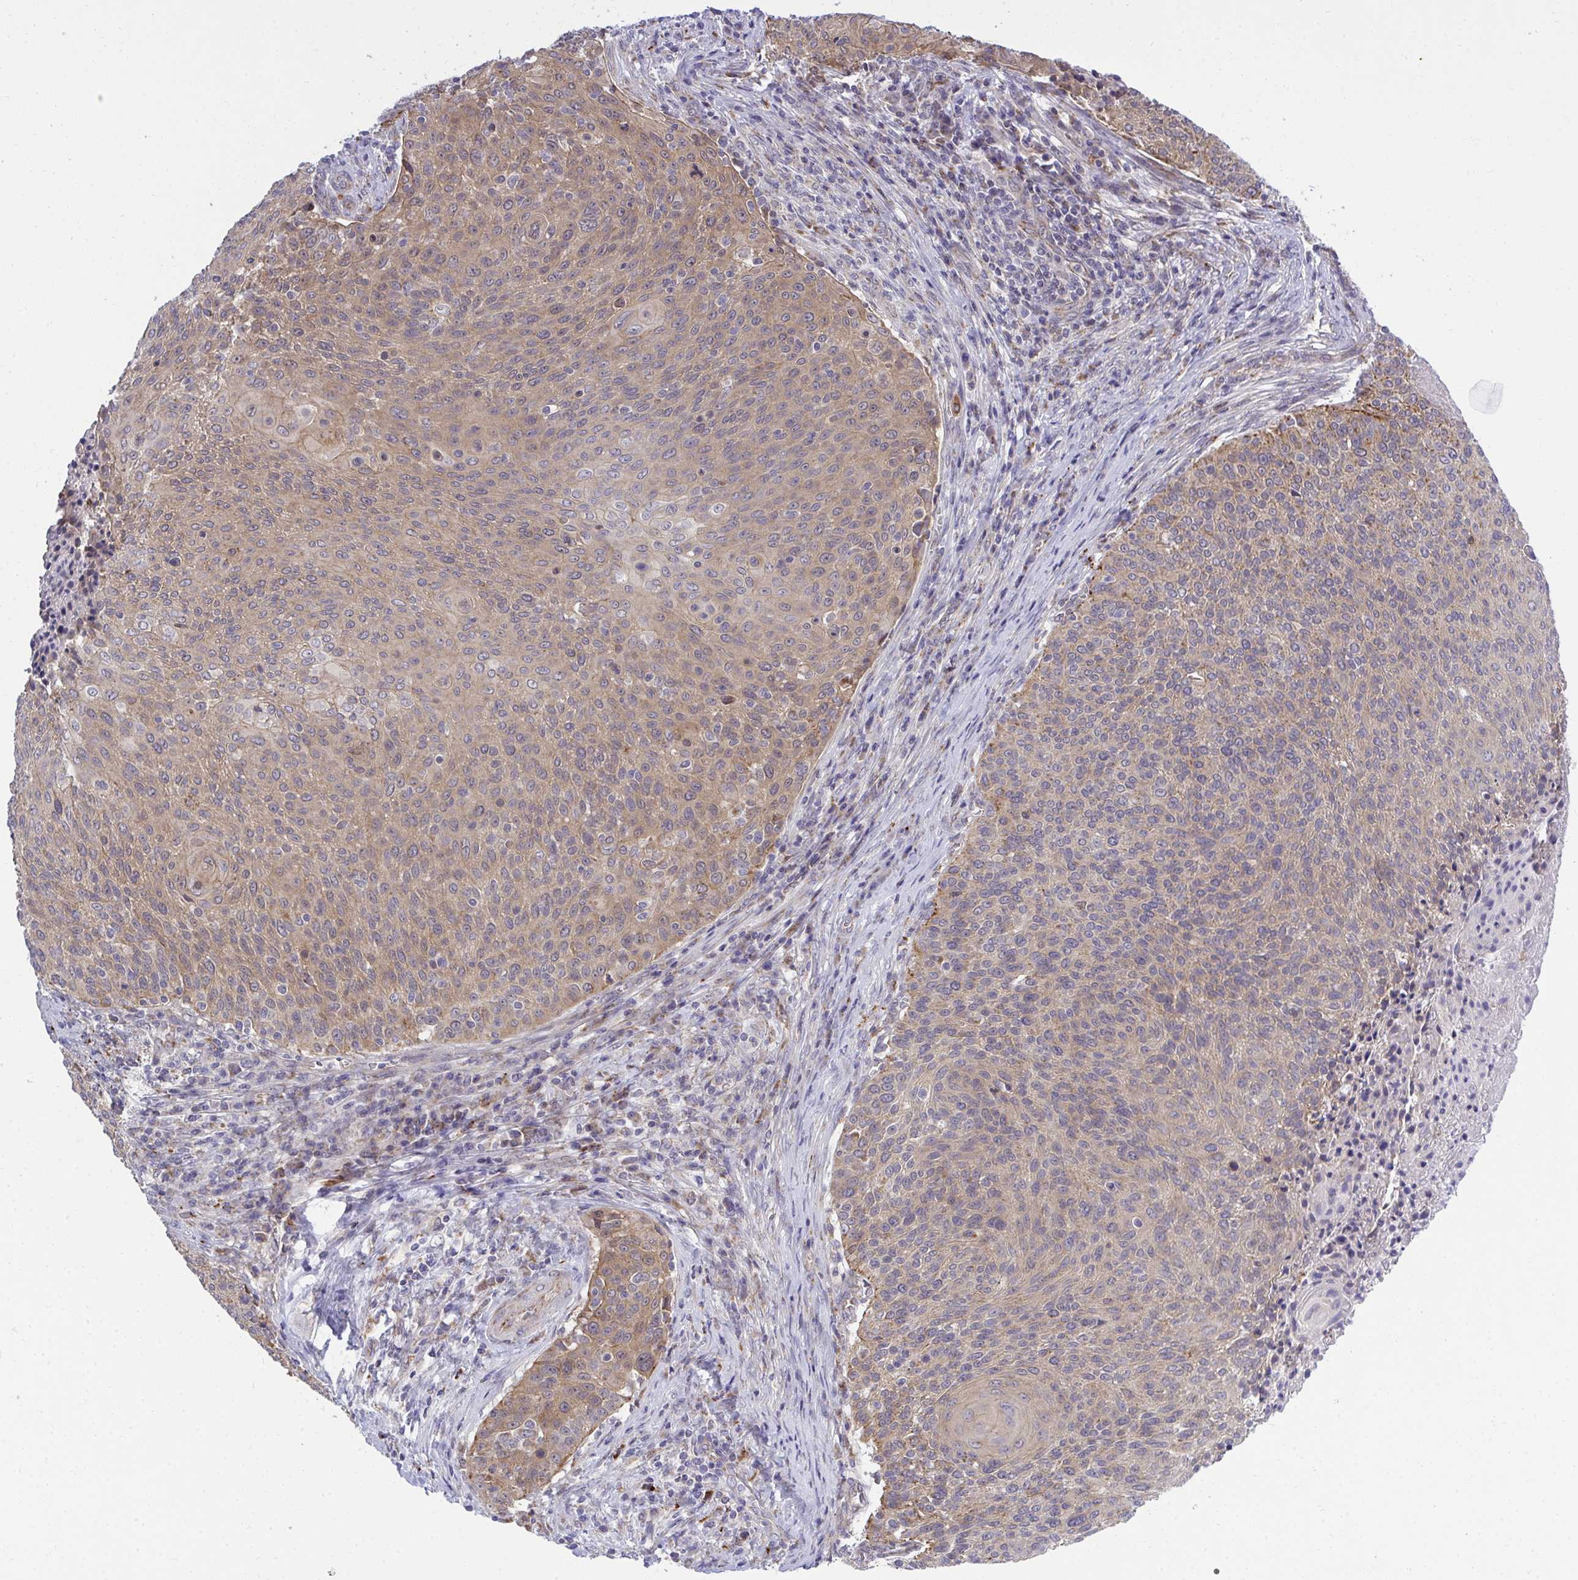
{"staining": {"intensity": "weak", "quantity": "25%-75%", "location": "cytoplasmic/membranous"}, "tissue": "cervical cancer", "cell_type": "Tumor cells", "image_type": "cancer", "snomed": [{"axis": "morphology", "description": "Squamous cell carcinoma, NOS"}, {"axis": "topography", "description": "Cervix"}], "caption": "Approximately 25%-75% of tumor cells in squamous cell carcinoma (cervical) demonstrate weak cytoplasmic/membranous protein positivity as visualized by brown immunohistochemical staining.", "gene": "XAF1", "patient": {"sex": "female", "age": 31}}